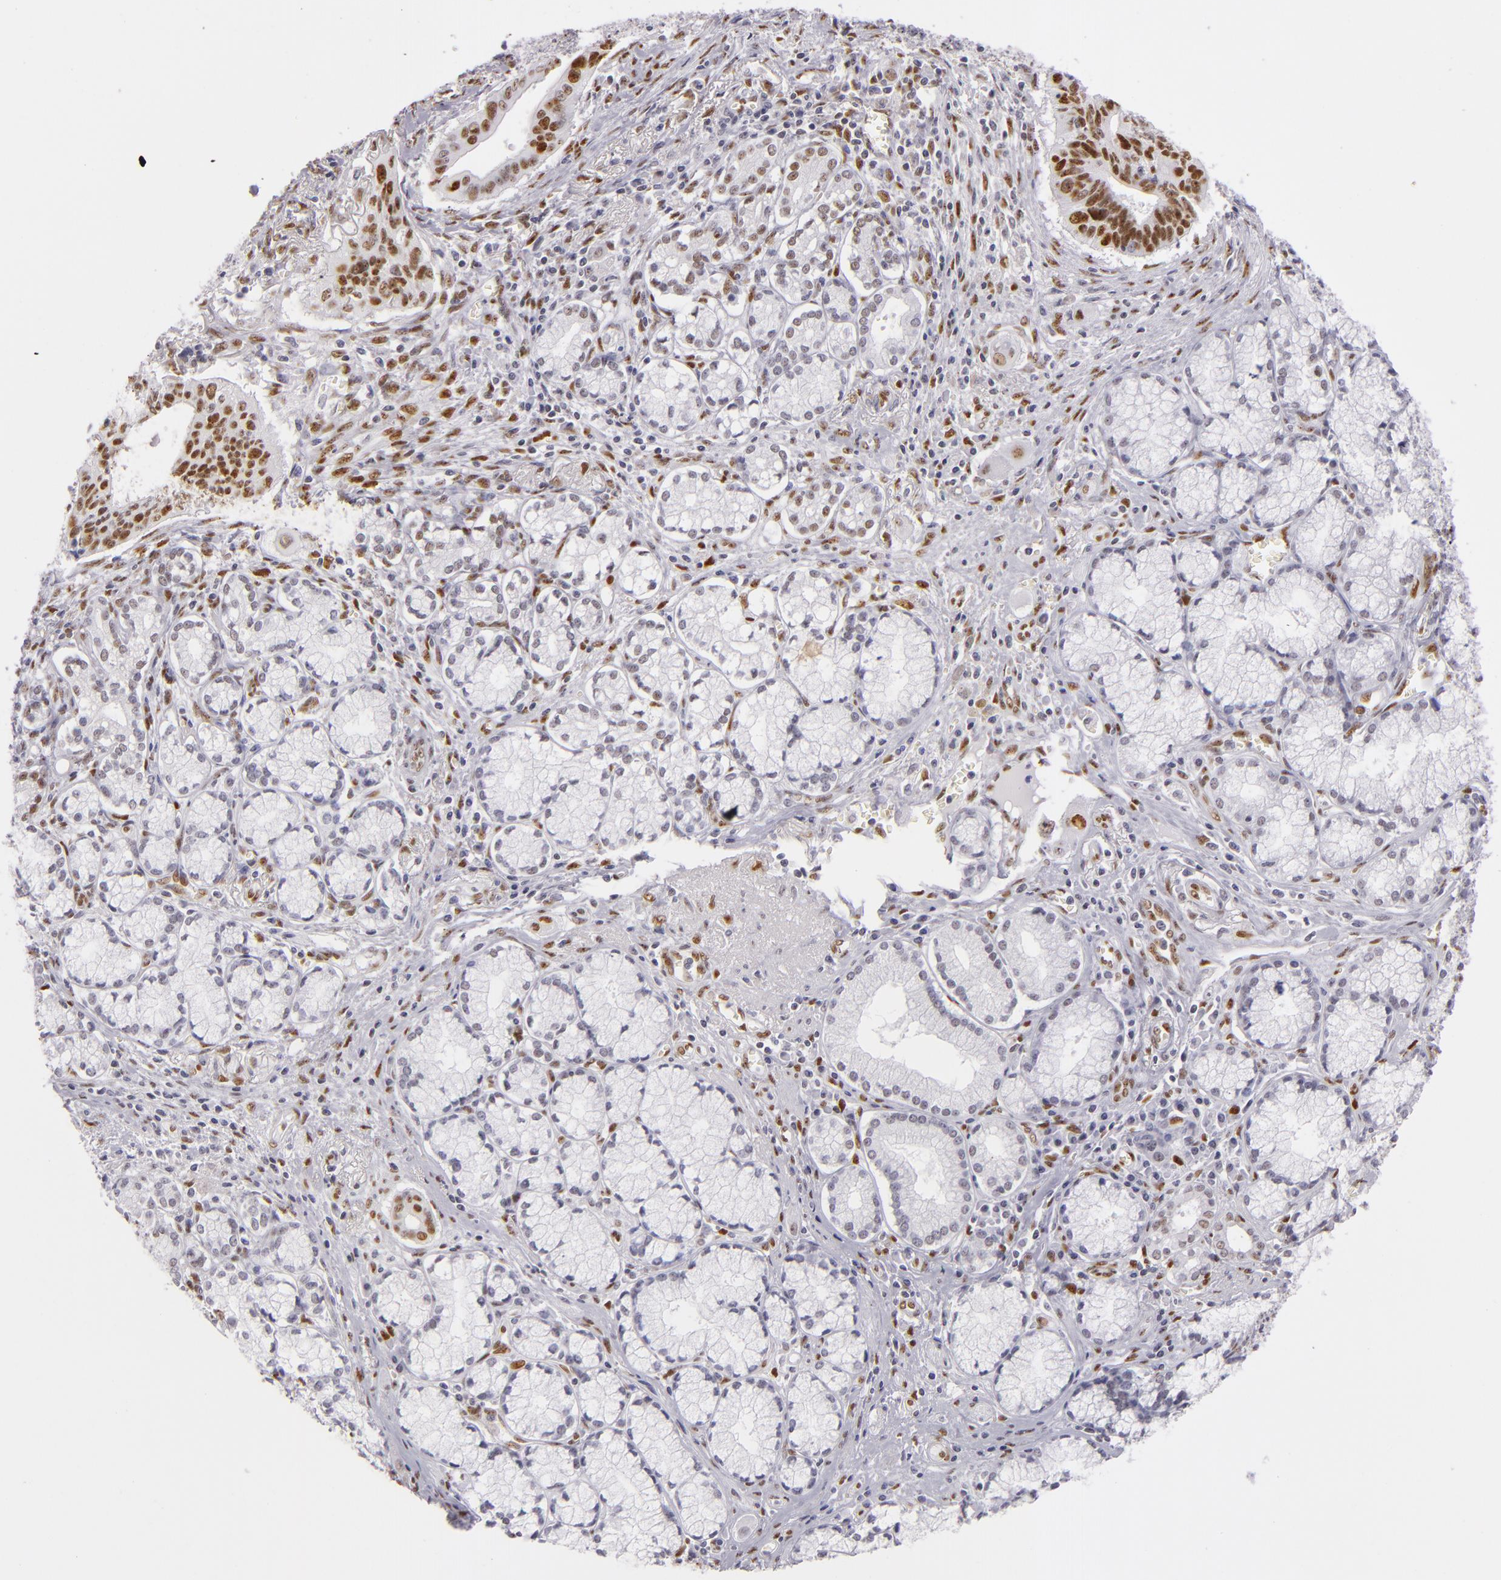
{"staining": {"intensity": "strong", "quantity": "25%-75%", "location": "nuclear"}, "tissue": "pancreatic cancer", "cell_type": "Tumor cells", "image_type": "cancer", "snomed": [{"axis": "morphology", "description": "Adenocarcinoma, NOS"}, {"axis": "topography", "description": "Pancreas"}], "caption": "High-magnification brightfield microscopy of pancreatic cancer (adenocarcinoma) stained with DAB (3,3'-diaminobenzidine) (brown) and counterstained with hematoxylin (blue). tumor cells exhibit strong nuclear positivity is appreciated in about25%-75% of cells.", "gene": "TOP3A", "patient": {"sex": "male", "age": 77}}